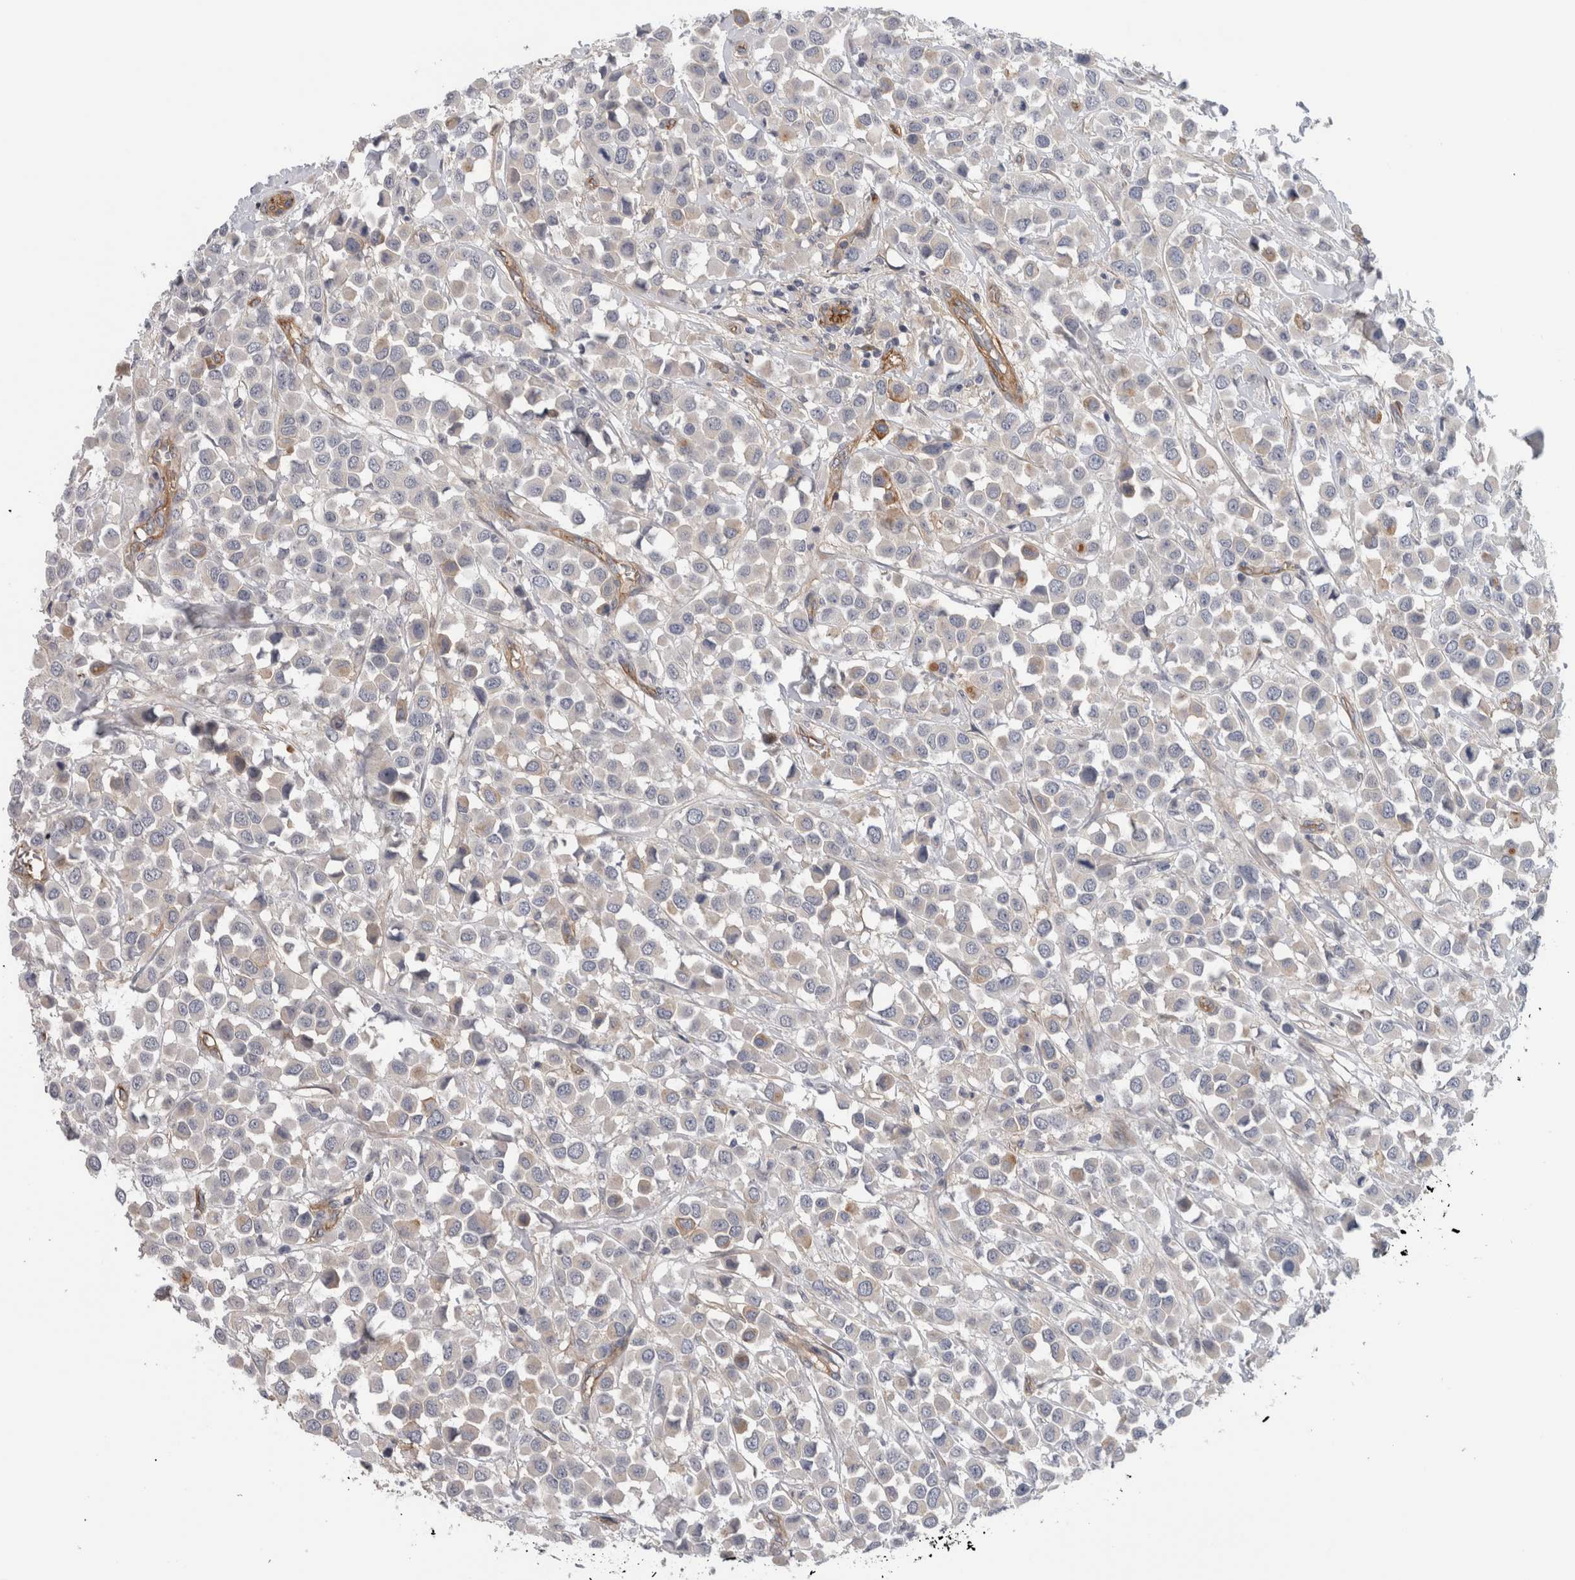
{"staining": {"intensity": "negative", "quantity": "none", "location": "none"}, "tissue": "breast cancer", "cell_type": "Tumor cells", "image_type": "cancer", "snomed": [{"axis": "morphology", "description": "Duct carcinoma"}, {"axis": "topography", "description": "Breast"}], "caption": "Breast infiltrating ductal carcinoma was stained to show a protein in brown. There is no significant staining in tumor cells.", "gene": "CD59", "patient": {"sex": "female", "age": 61}}